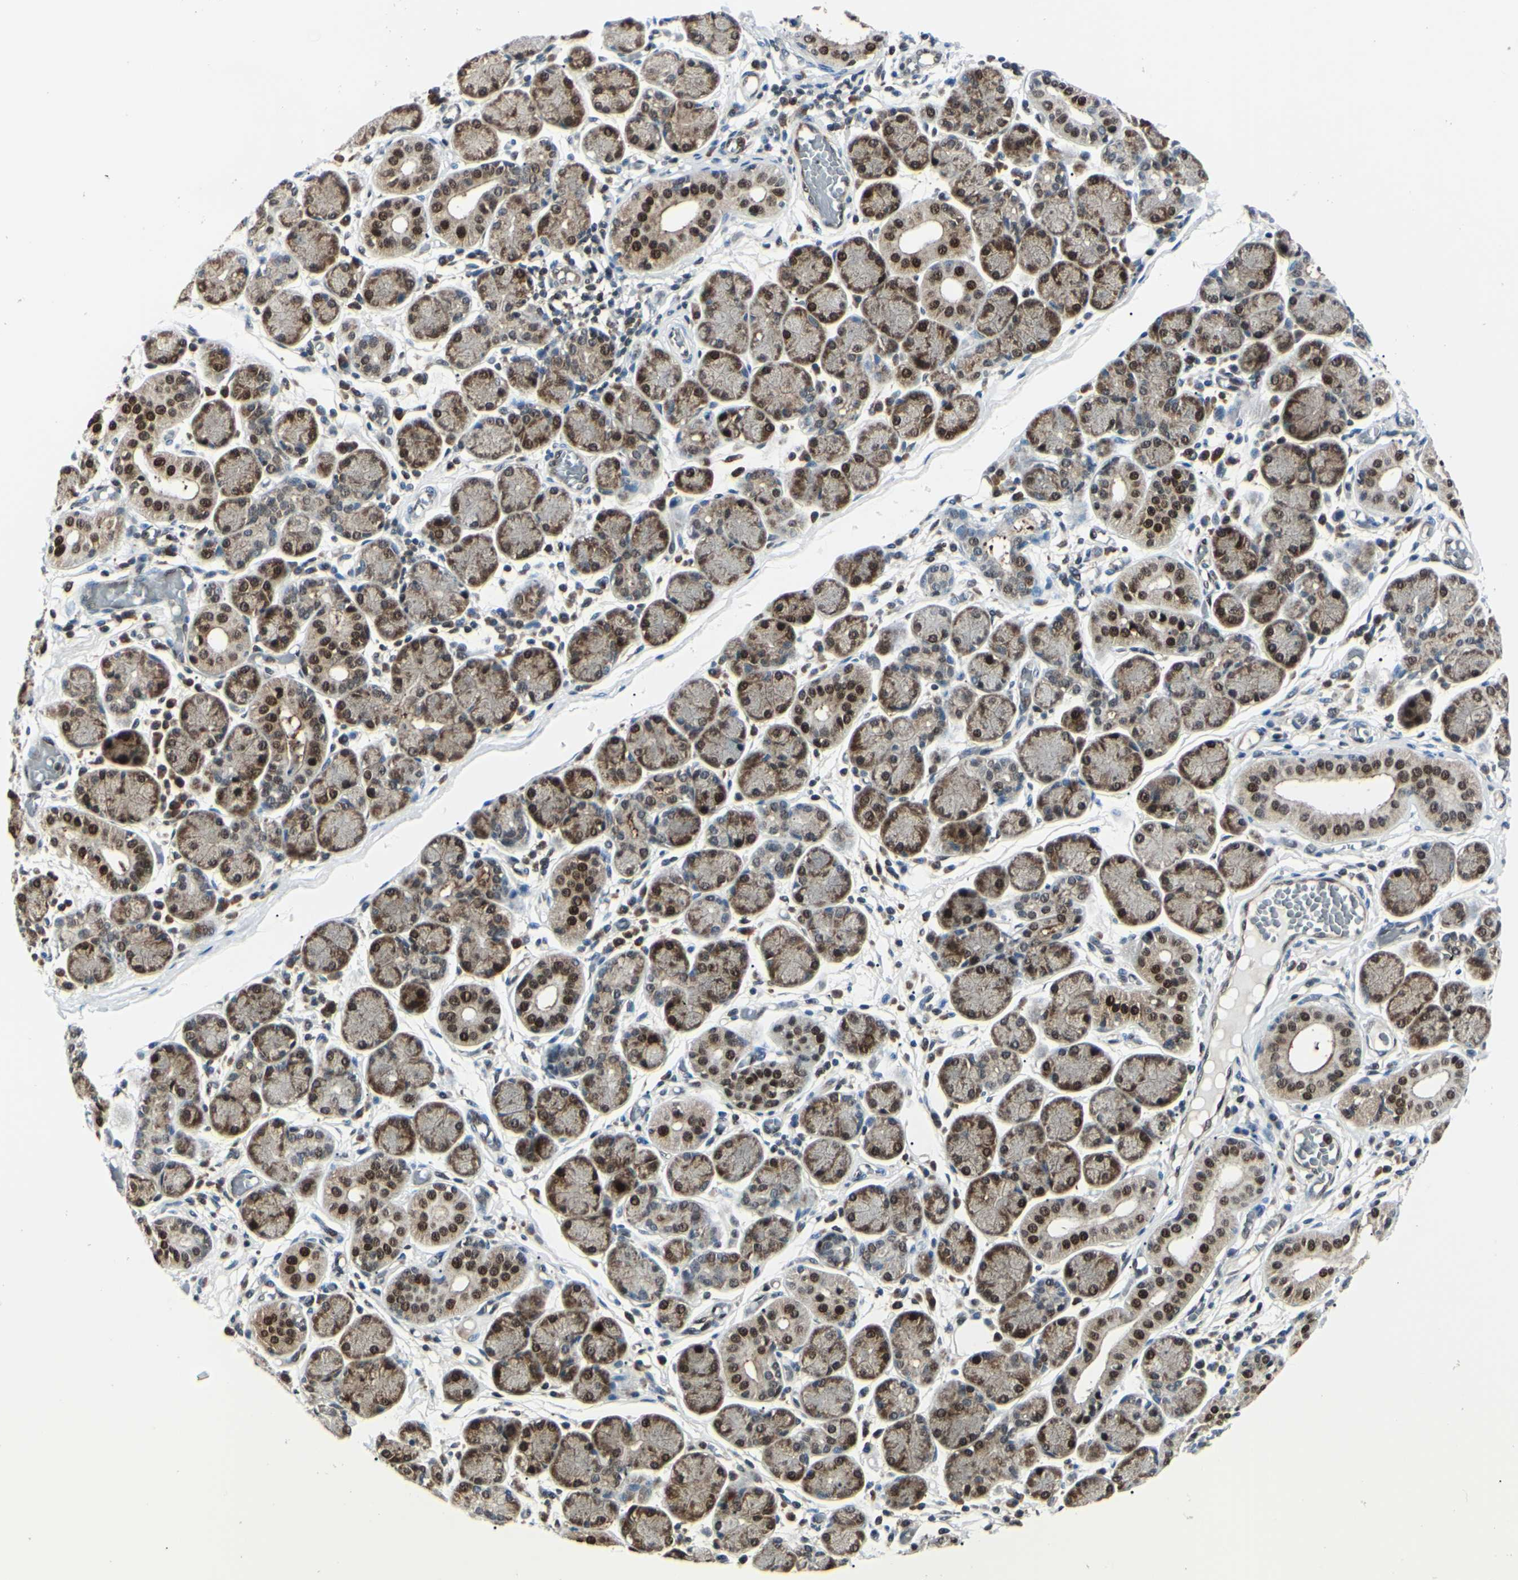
{"staining": {"intensity": "moderate", "quantity": ">75%", "location": "cytoplasmic/membranous,nuclear"}, "tissue": "salivary gland", "cell_type": "Glandular cells", "image_type": "normal", "snomed": [{"axis": "morphology", "description": "Normal tissue, NOS"}, {"axis": "topography", "description": "Salivary gland"}], "caption": "Protein expression analysis of benign salivary gland displays moderate cytoplasmic/membranous,nuclear expression in about >75% of glandular cells. (DAB (3,3'-diaminobenzidine) IHC with brightfield microscopy, high magnification).", "gene": "PGK1", "patient": {"sex": "female", "age": 24}}